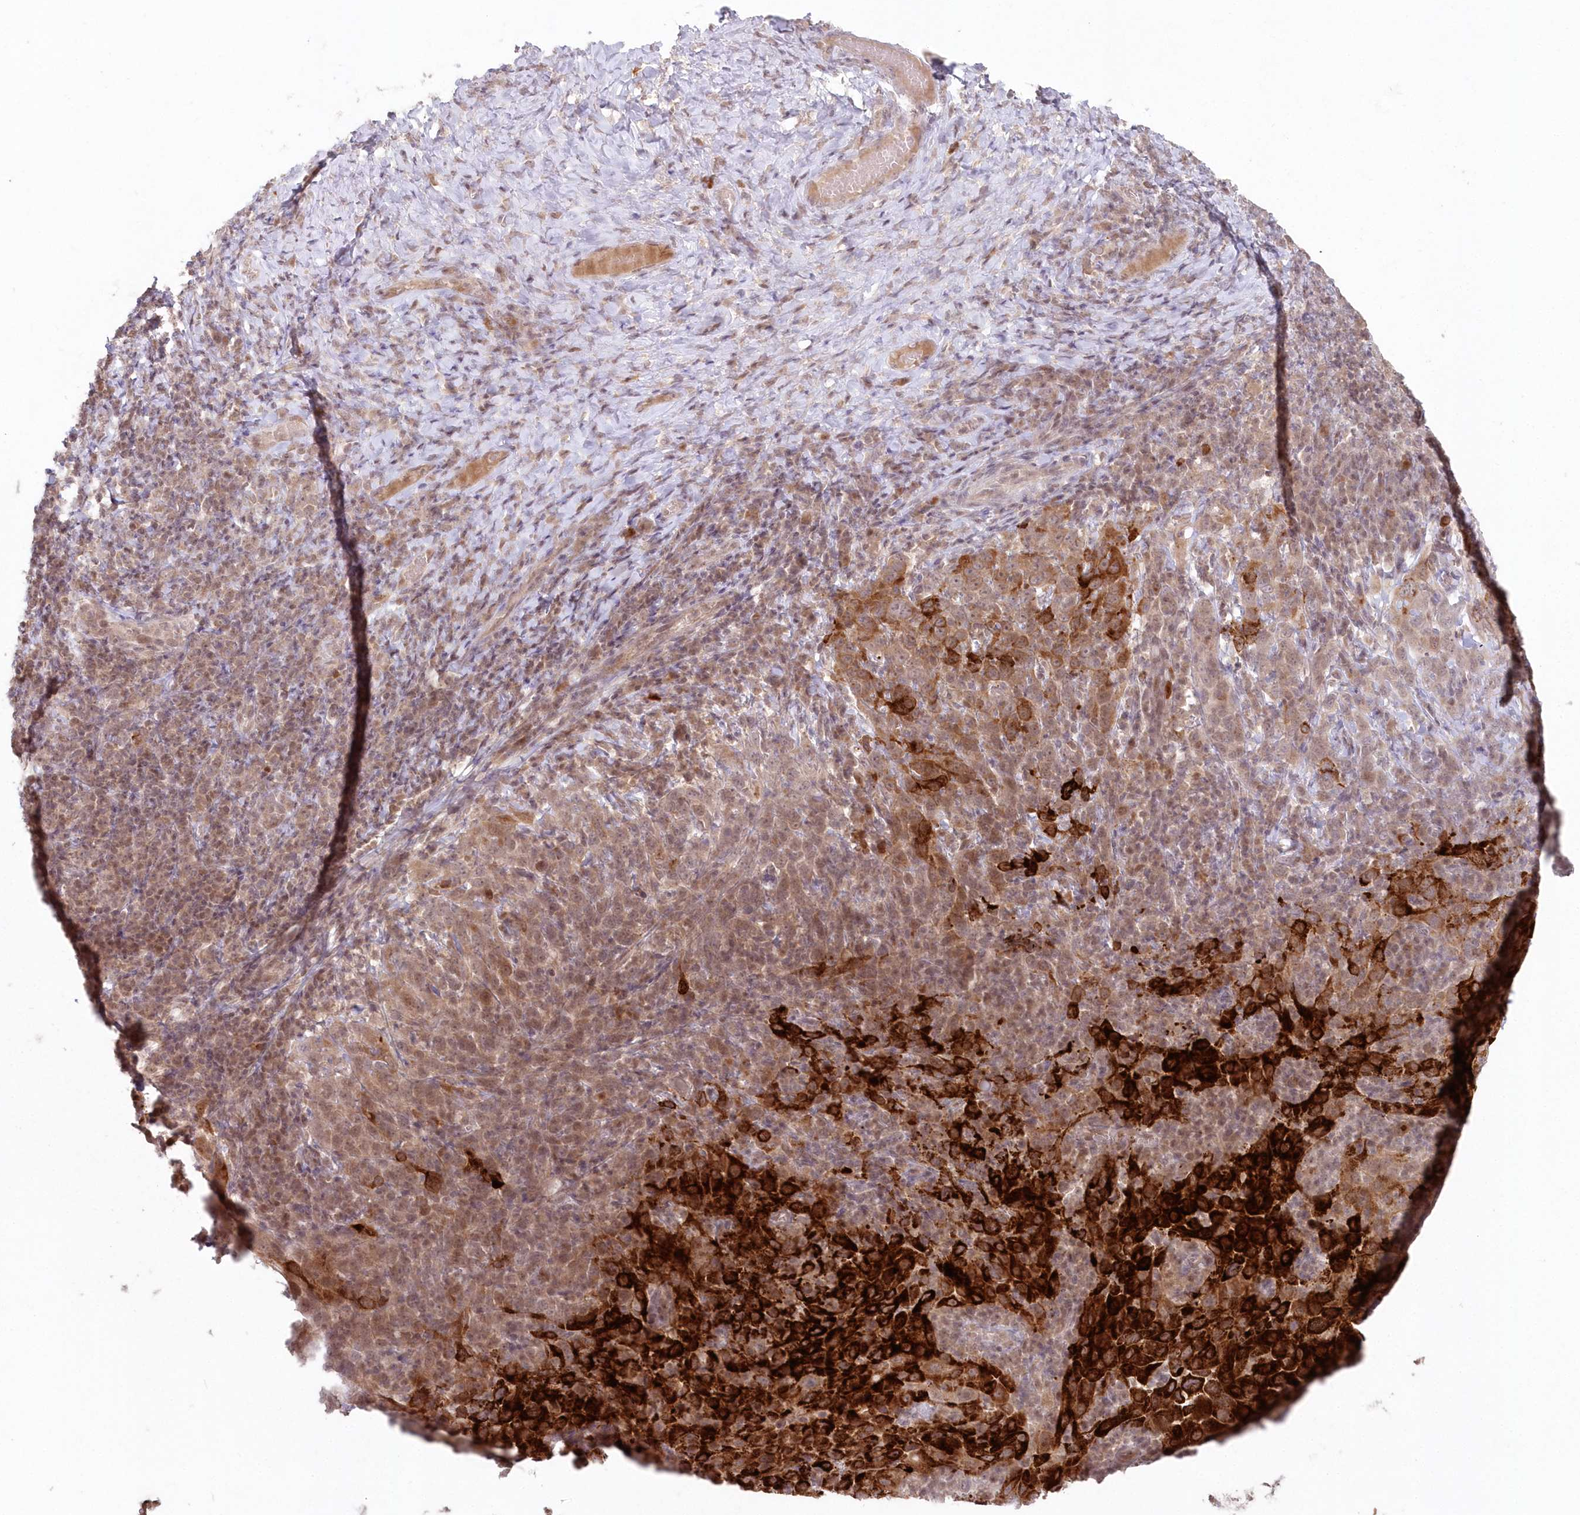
{"staining": {"intensity": "strong", "quantity": ">75%", "location": "cytoplasmic/membranous"}, "tissue": "cervical cancer", "cell_type": "Tumor cells", "image_type": "cancer", "snomed": [{"axis": "morphology", "description": "Squamous cell carcinoma, NOS"}, {"axis": "topography", "description": "Cervix"}], "caption": "A high amount of strong cytoplasmic/membranous expression is identified in about >75% of tumor cells in squamous cell carcinoma (cervical) tissue.", "gene": "ASCC1", "patient": {"sex": "female", "age": 46}}